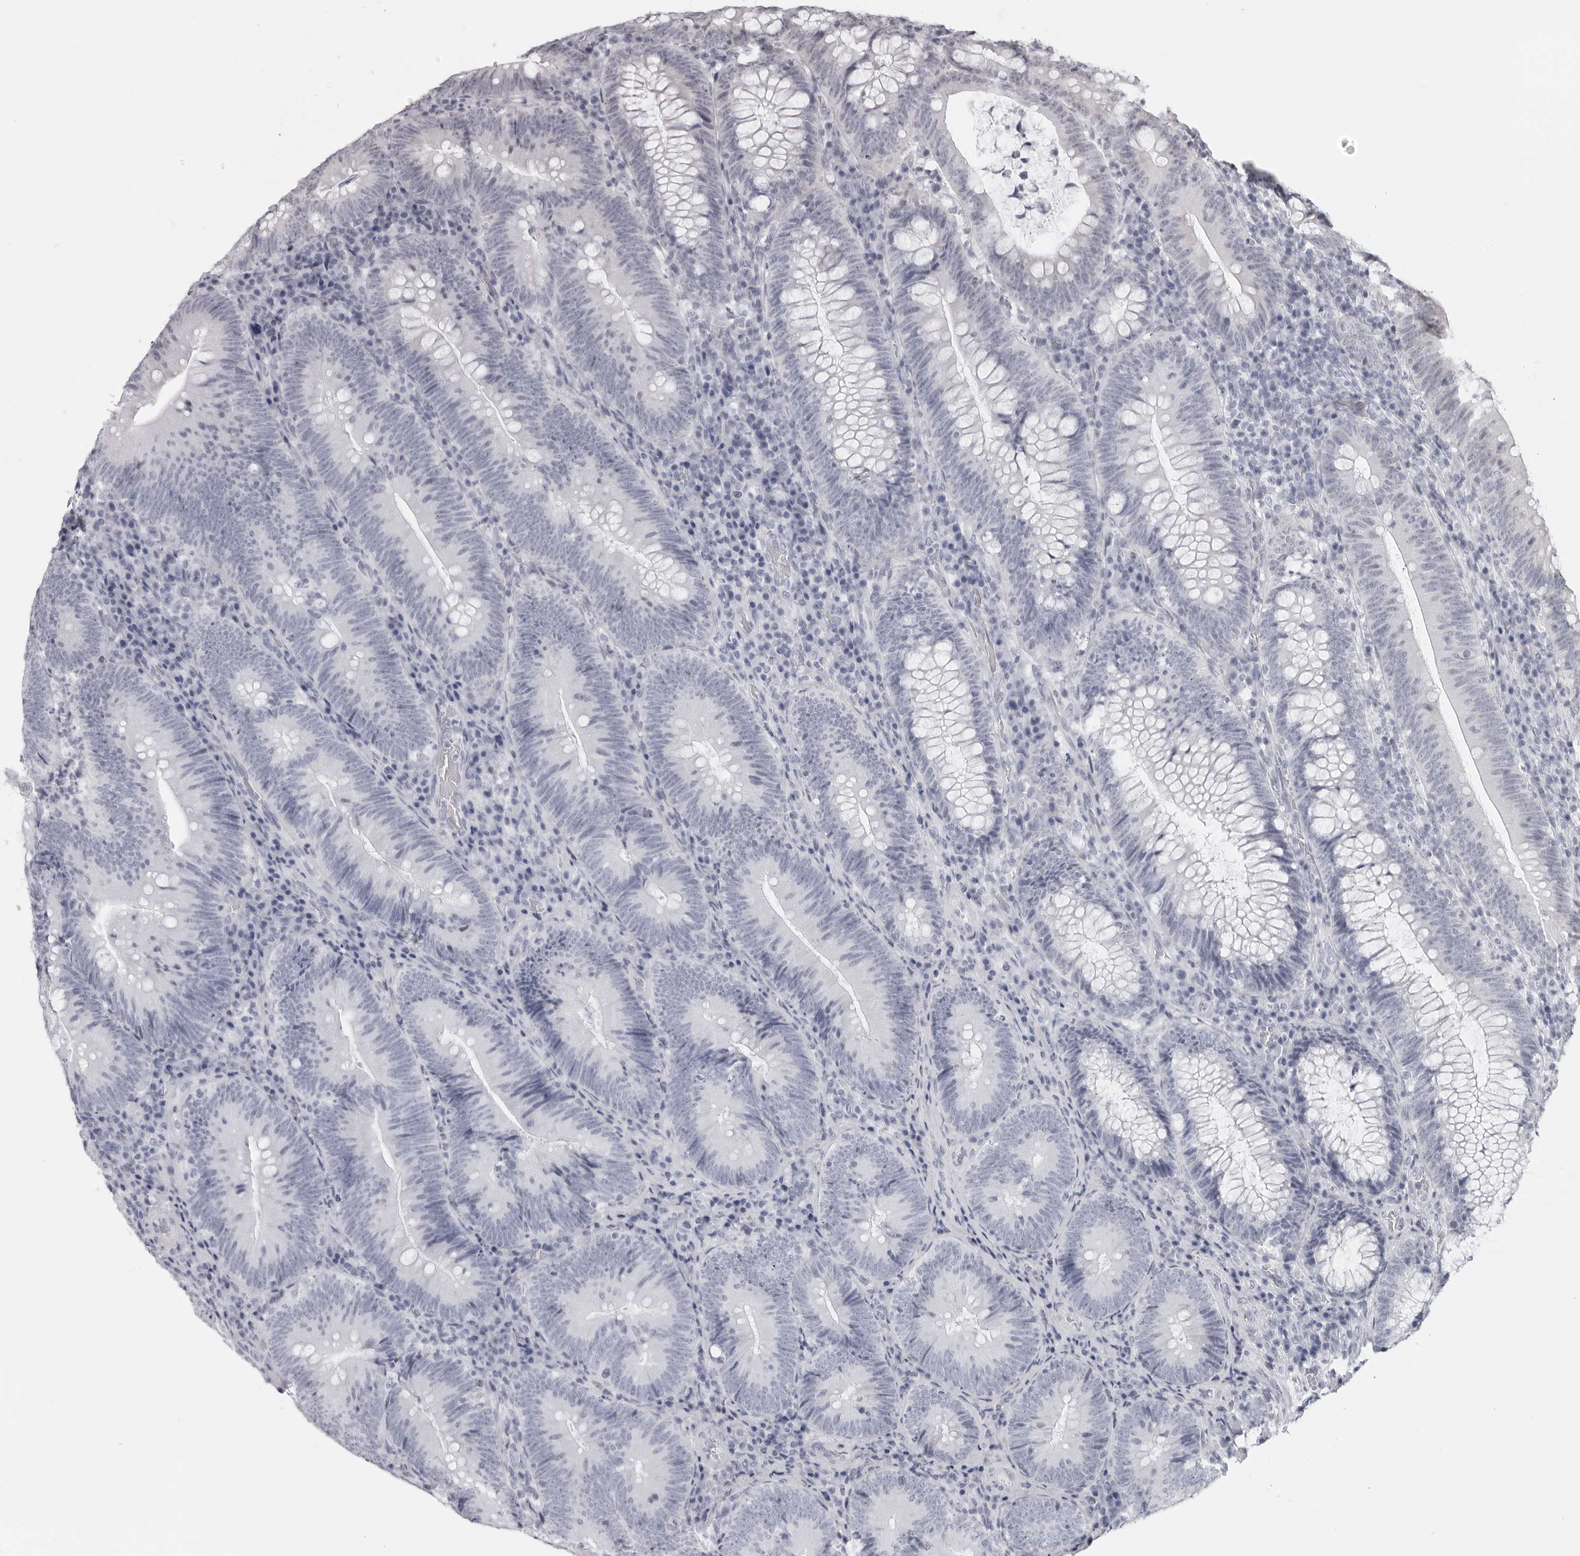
{"staining": {"intensity": "negative", "quantity": "none", "location": "none"}, "tissue": "colorectal cancer", "cell_type": "Tumor cells", "image_type": "cancer", "snomed": [{"axis": "morphology", "description": "Normal tissue, NOS"}, {"axis": "topography", "description": "Colon"}], "caption": "Protein analysis of colorectal cancer shows no significant staining in tumor cells. (DAB (3,3'-diaminobenzidine) IHC, high magnification).", "gene": "DNALI1", "patient": {"sex": "female", "age": 82}}